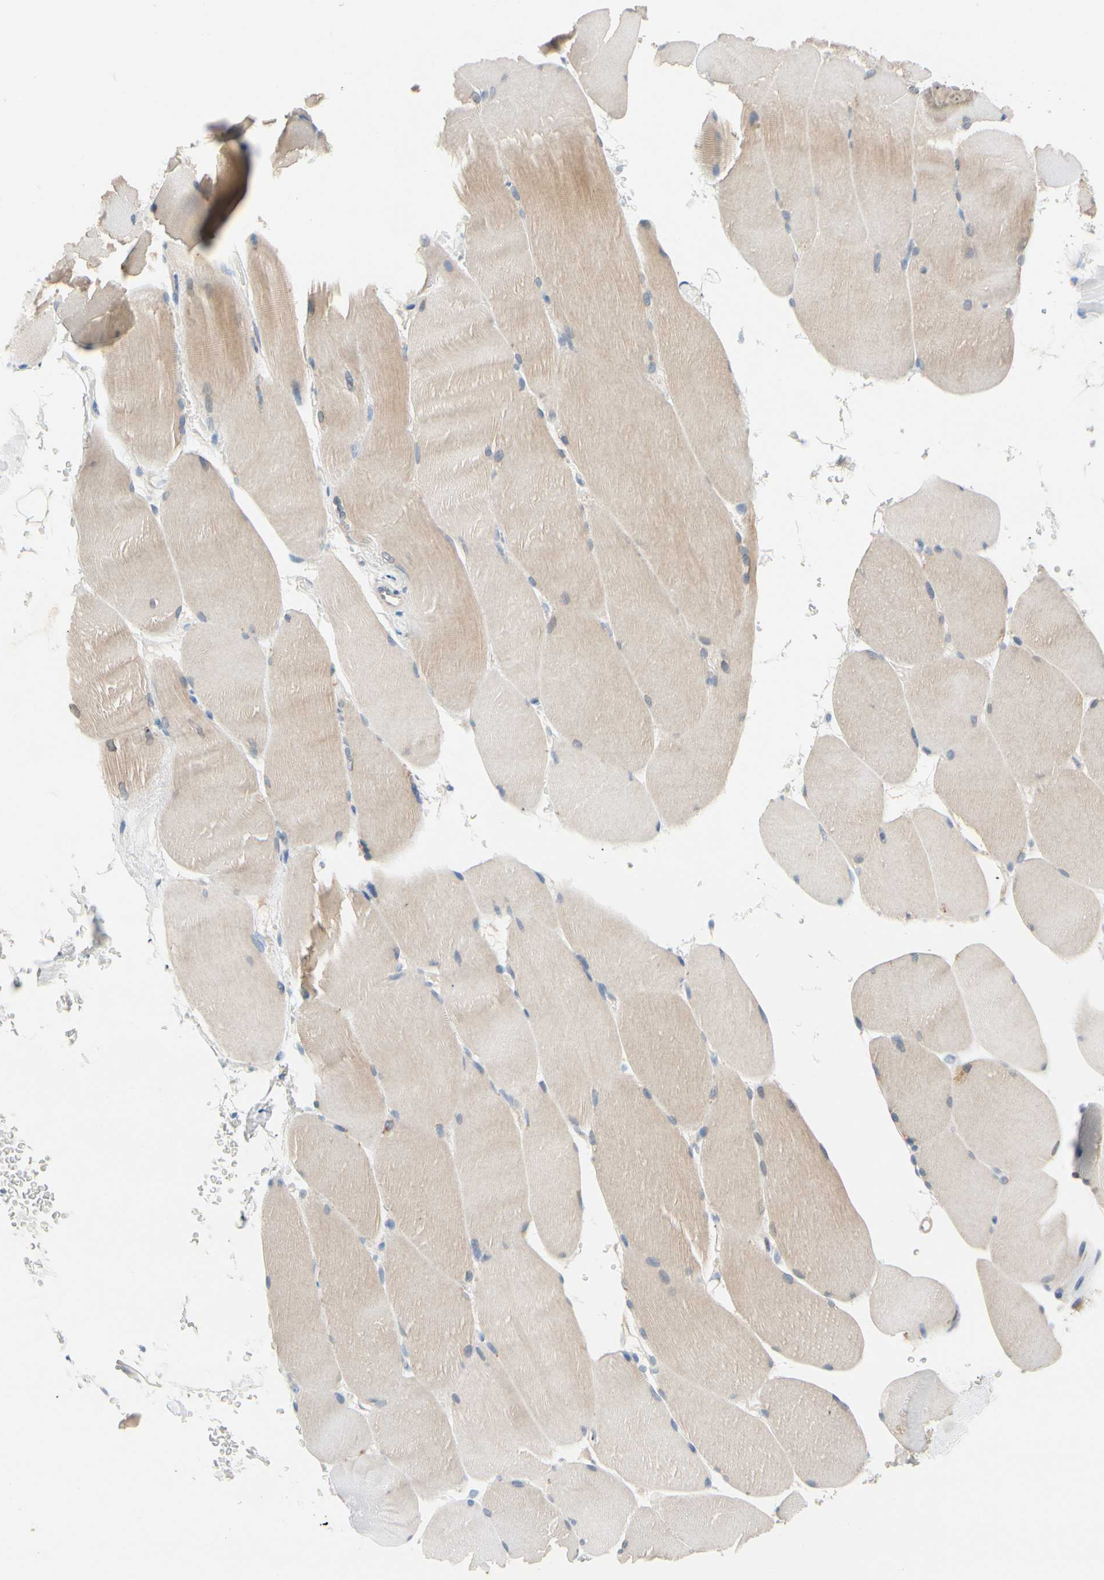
{"staining": {"intensity": "weak", "quantity": ">75%", "location": "cytoplasmic/membranous"}, "tissue": "skeletal muscle", "cell_type": "Myocytes", "image_type": "normal", "snomed": [{"axis": "morphology", "description": "Normal tissue, NOS"}, {"axis": "topography", "description": "Skin"}, {"axis": "topography", "description": "Skeletal muscle"}], "caption": "Weak cytoplasmic/membranous staining is appreciated in approximately >75% of myocytes in normal skeletal muscle. The staining was performed using DAB (3,3'-diaminobenzidine), with brown indicating positive protein expression. Nuclei are stained blue with hematoxylin.", "gene": "ZNF132", "patient": {"sex": "male", "age": 83}}